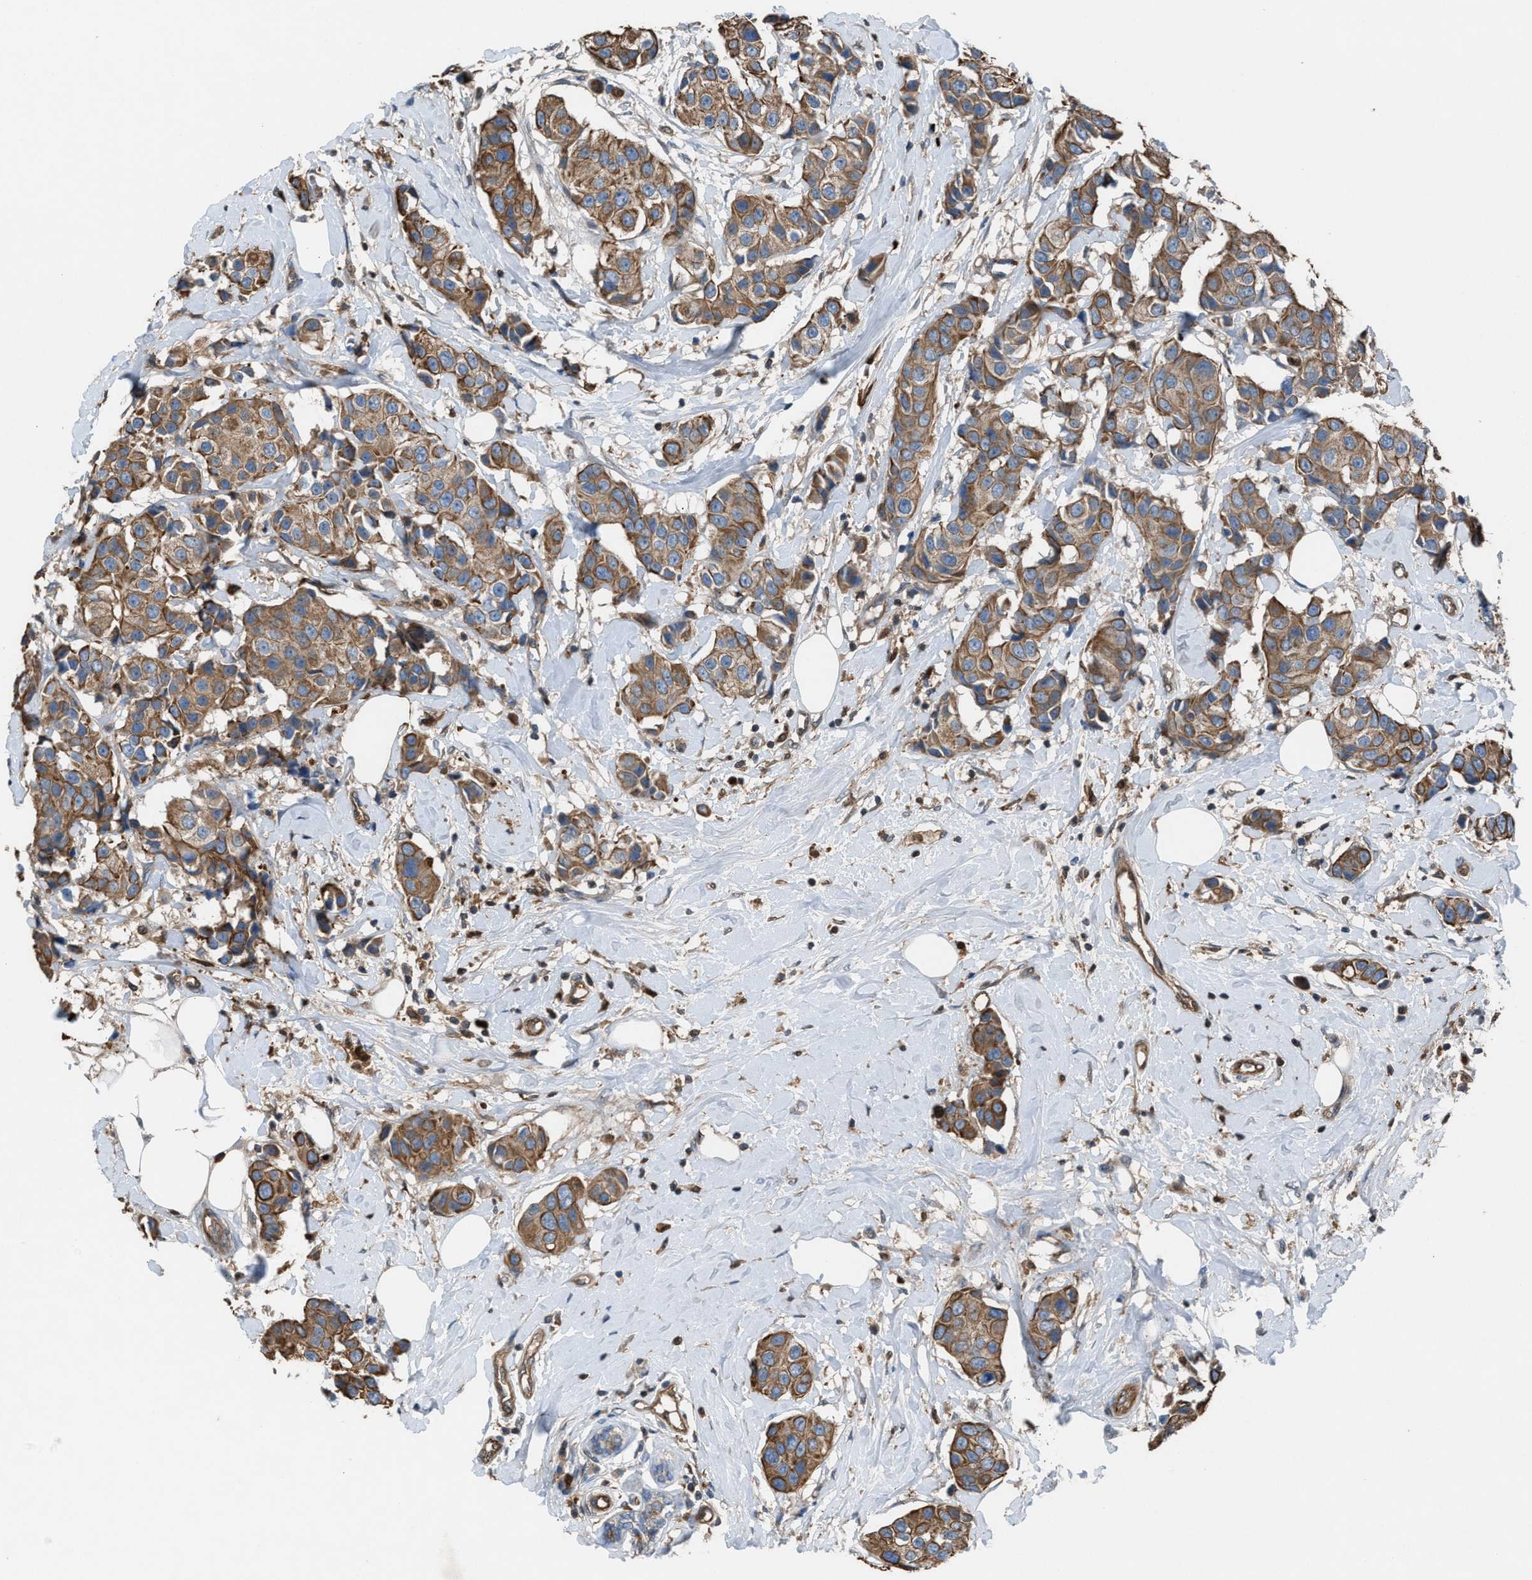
{"staining": {"intensity": "moderate", "quantity": ">75%", "location": "cytoplasmic/membranous"}, "tissue": "breast cancer", "cell_type": "Tumor cells", "image_type": "cancer", "snomed": [{"axis": "morphology", "description": "Normal tissue, NOS"}, {"axis": "morphology", "description": "Duct carcinoma"}, {"axis": "topography", "description": "Breast"}], "caption": "Protein positivity by immunohistochemistry (IHC) demonstrates moderate cytoplasmic/membranous positivity in approximately >75% of tumor cells in invasive ductal carcinoma (breast). The staining was performed using DAB (3,3'-diaminobenzidine) to visualize the protein expression in brown, while the nuclei were stained in blue with hematoxylin (Magnification: 20x).", "gene": "TPK1", "patient": {"sex": "female", "age": 39}}